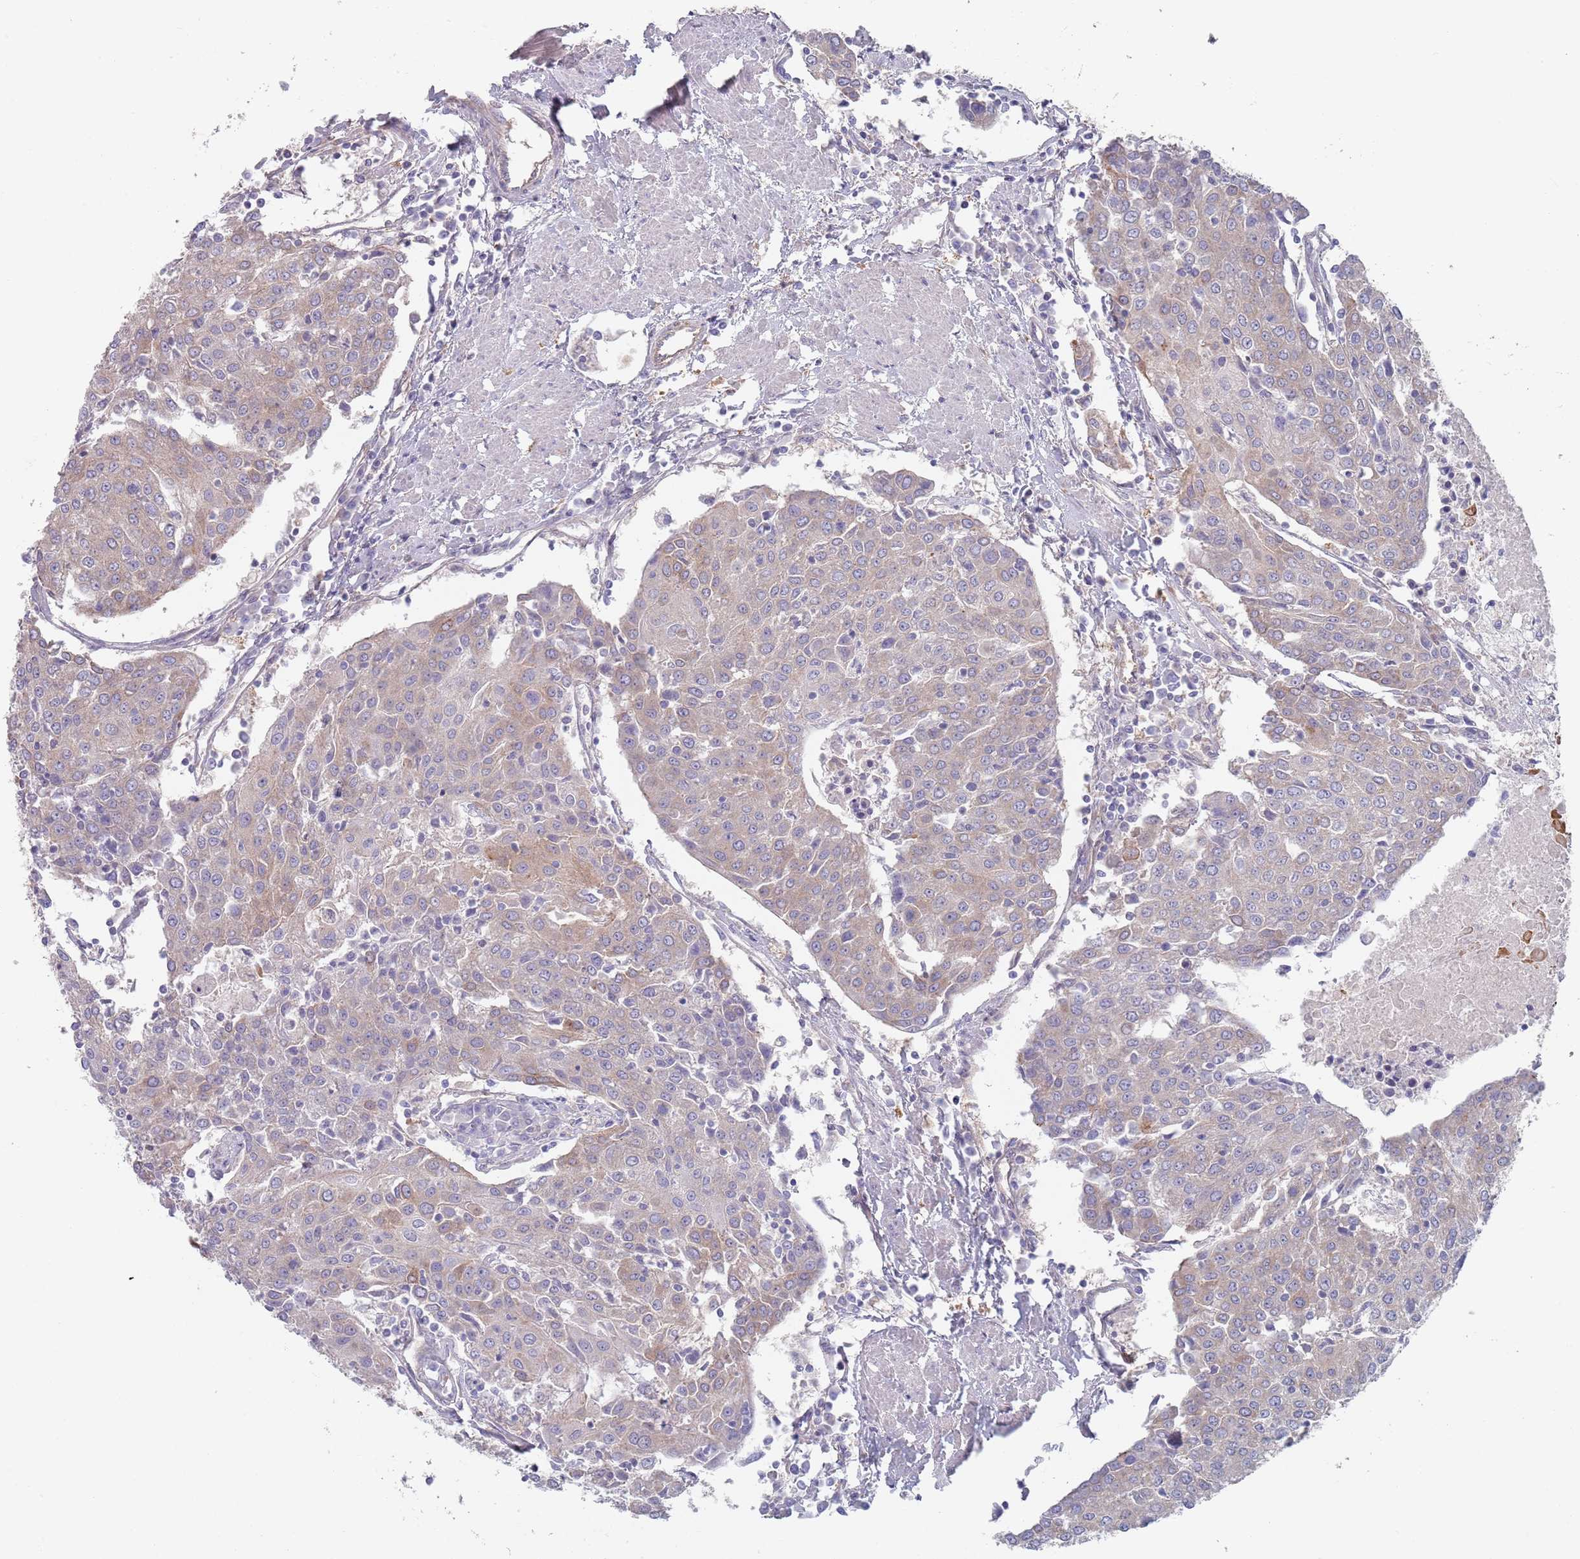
{"staining": {"intensity": "weak", "quantity": "<25%", "location": "cytoplasmic/membranous"}, "tissue": "urothelial cancer", "cell_type": "Tumor cells", "image_type": "cancer", "snomed": [{"axis": "morphology", "description": "Urothelial carcinoma, High grade"}, {"axis": "topography", "description": "Urinary bladder"}], "caption": "DAB (3,3'-diaminobenzidine) immunohistochemical staining of urothelial cancer displays no significant staining in tumor cells.", "gene": "APPL2", "patient": {"sex": "female", "age": 85}}